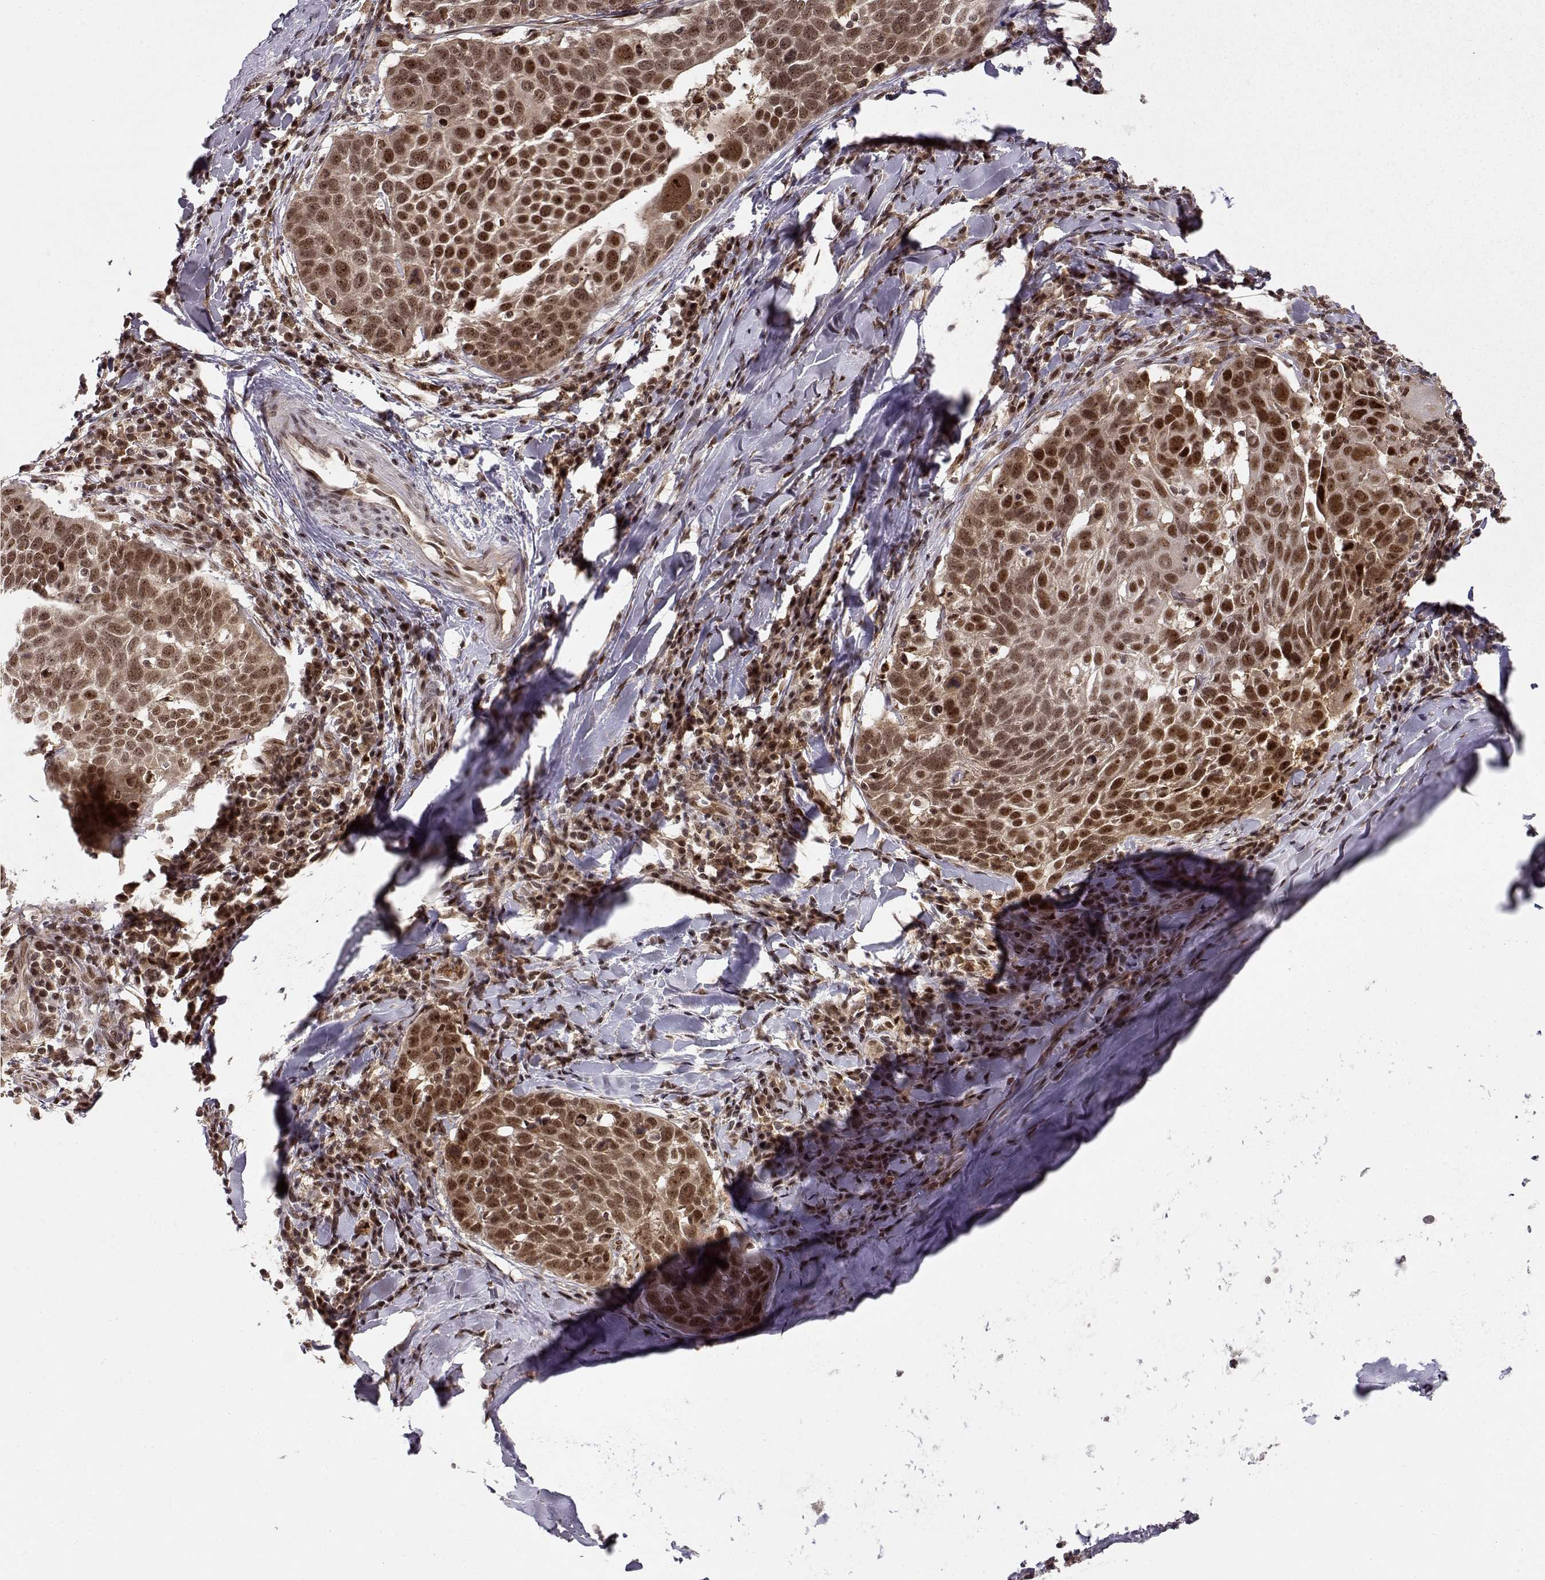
{"staining": {"intensity": "moderate", "quantity": ">75%", "location": "cytoplasmic/membranous,nuclear"}, "tissue": "lung cancer", "cell_type": "Tumor cells", "image_type": "cancer", "snomed": [{"axis": "morphology", "description": "Squamous cell carcinoma, NOS"}, {"axis": "topography", "description": "Lung"}], "caption": "Lung cancer (squamous cell carcinoma) stained for a protein exhibits moderate cytoplasmic/membranous and nuclear positivity in tumor cells. Immunohistochemistry (ihc) stains the protein in brown and the nuclei are stained blue.", "gene": "CSNK2A1", "patient": {"sex": "male", "age": 57}}